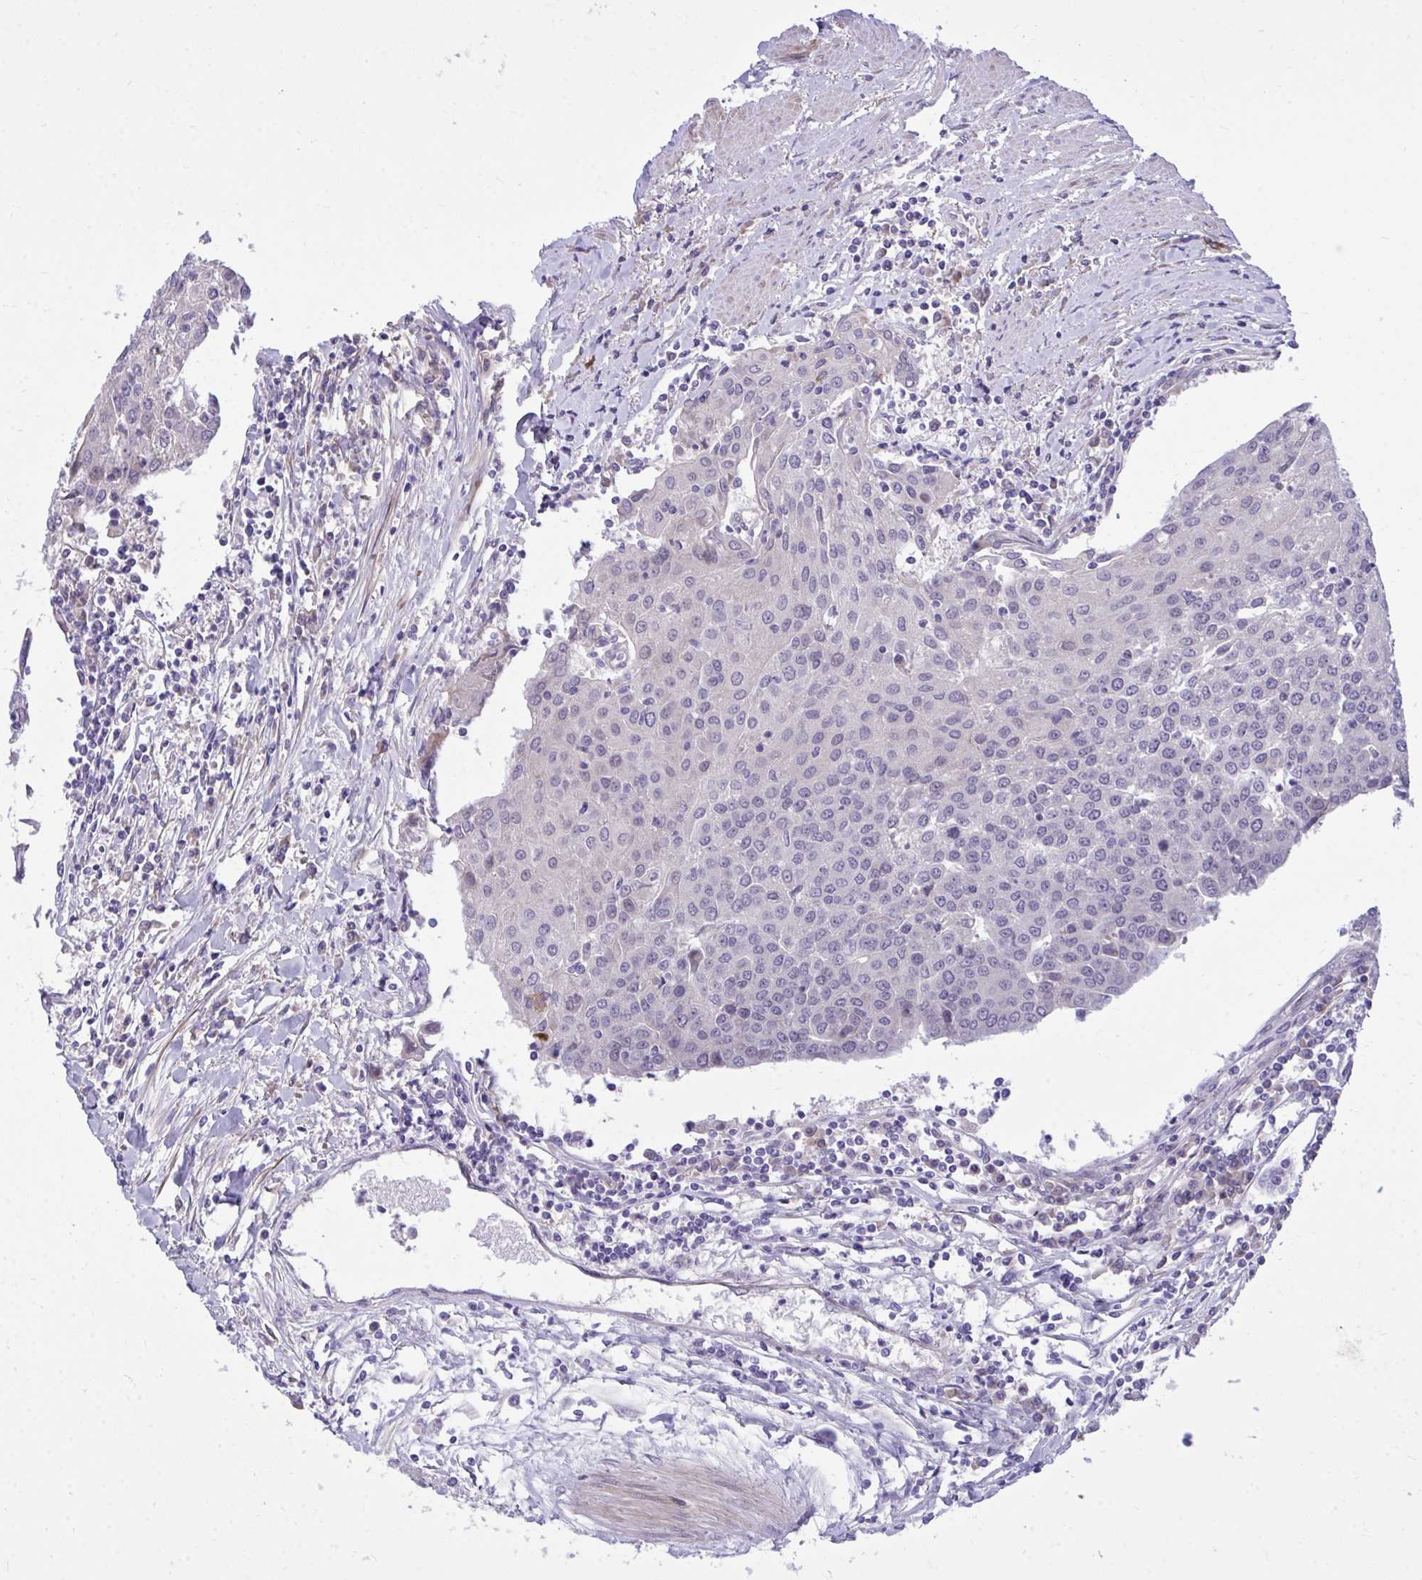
{"staining": {"intensity": "strong", "quantity": "<25%", "location": "cytoplasmic/membranous"}, "tissue": "urothelial cancer", "cell_type": "Tumor cells", "image_type": "cancer", "snomed": [{"axis": "morphology", "description": "Urothelial carcinoma, High grade"}, {"axis": "topography", "description": "Urinary bladder"}], "caption": "DAB (3,3'-diaminobenzidine) immunohistochemical staining of human high-grade urothelial carcinoma displays strong cytoplasmic/membranous protein expression in approximately <25% of tumor cells. The protein of interest is stained brown, and the nuclei are stained in blue (DAB (3,3'-diaminobenzidine) IHC with brightfield microscopy, high magnification).", "gene": "HMBOX1", "patient": {"sex": "female", "age": 85}}